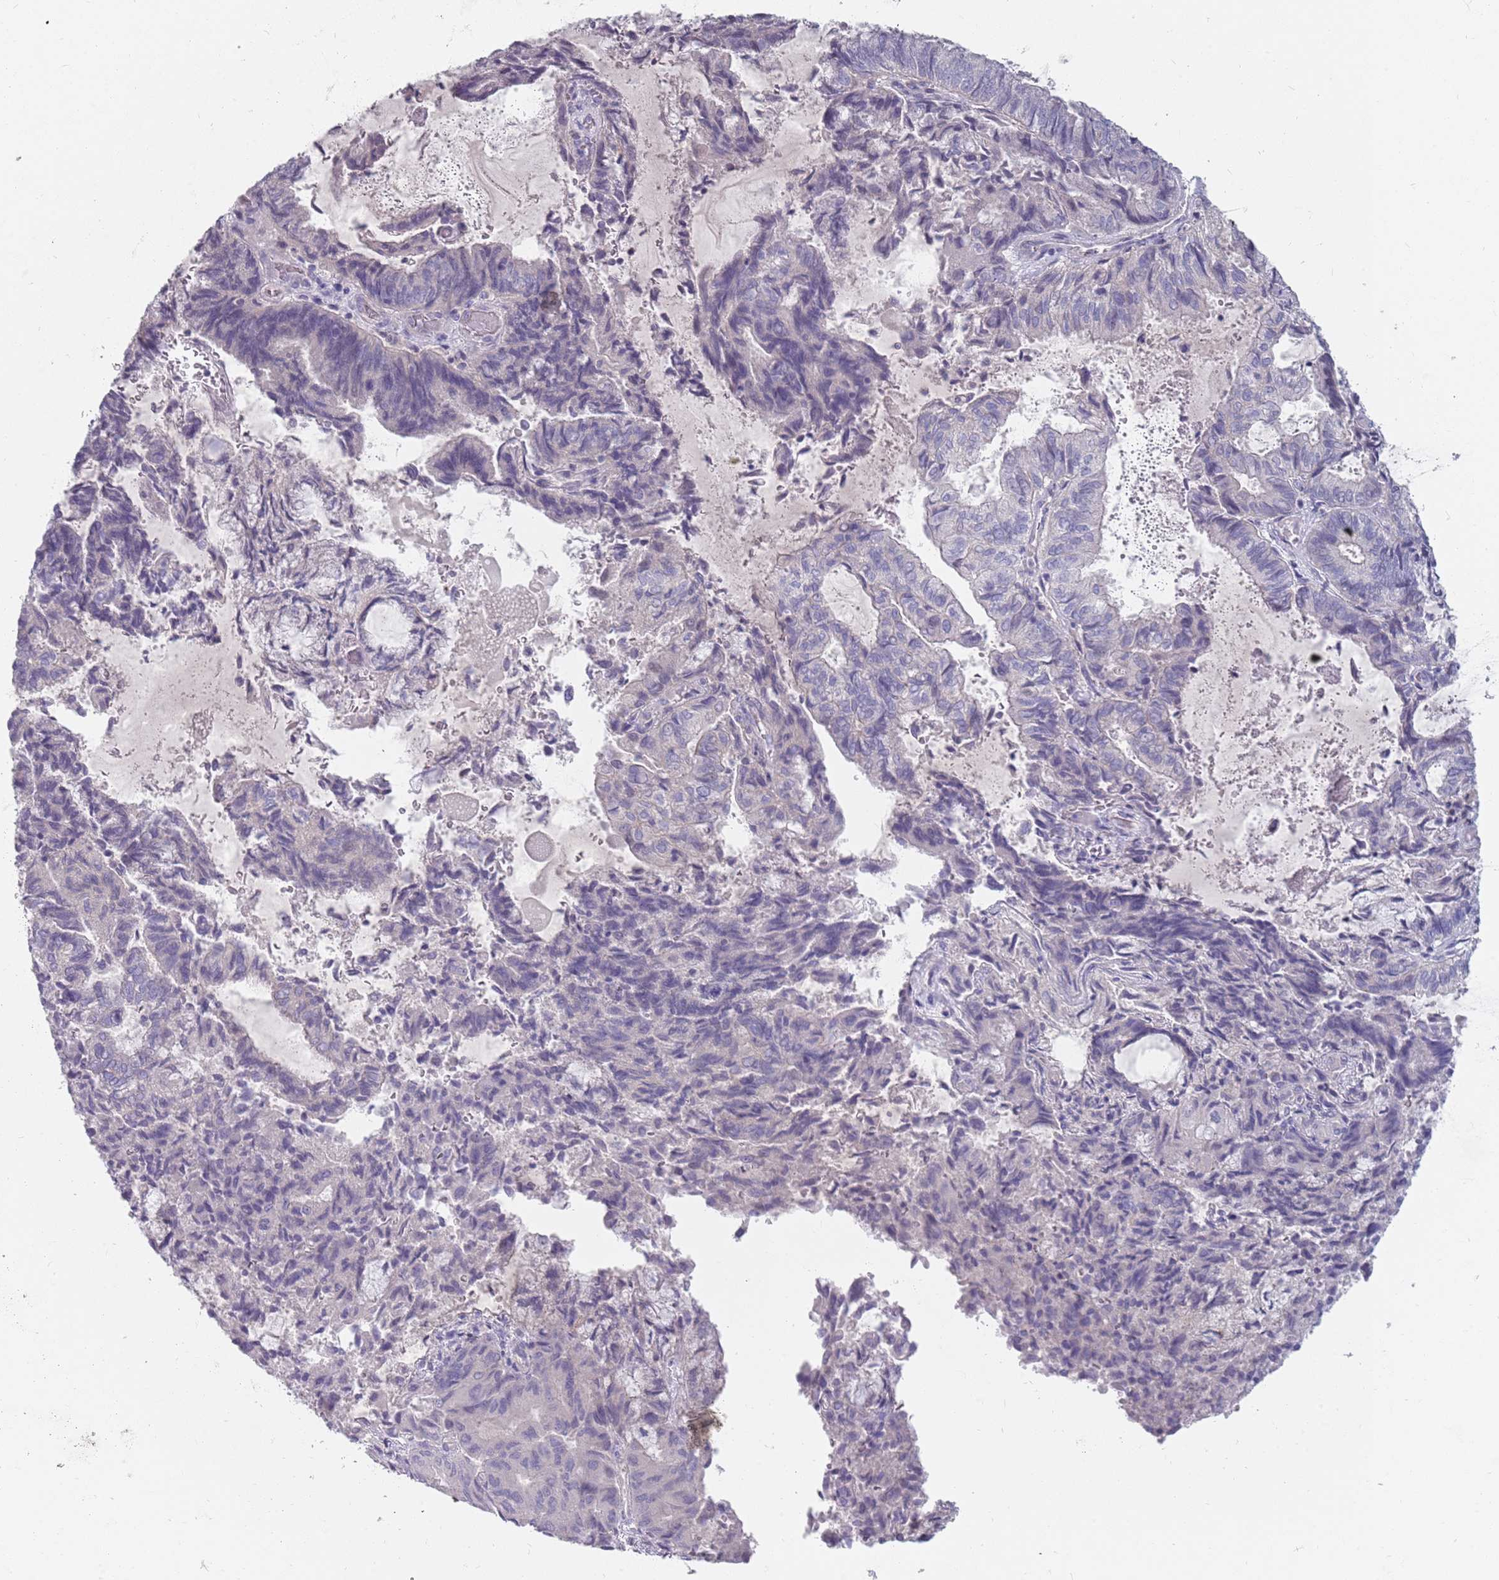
{"staining": {"intensity": "negative", "quantity": "none", "location": "none"}, "tissue": "endometrial cancer", "cell_type": "Tumor cells", "image_type": "cancer", "snomed": [{"axis": "morphology", "description": "Adenocarcinoma, NOS"}, {"axis": "topography", "description": "Endometrium"}], "caption": "This is an immunohistochemistry histopathology image of human adenocarcinoma (endometrial). There is no positivity in tumor cells.", "gene": "DDX4", "patient": {"sex": "female", "age": 80}}